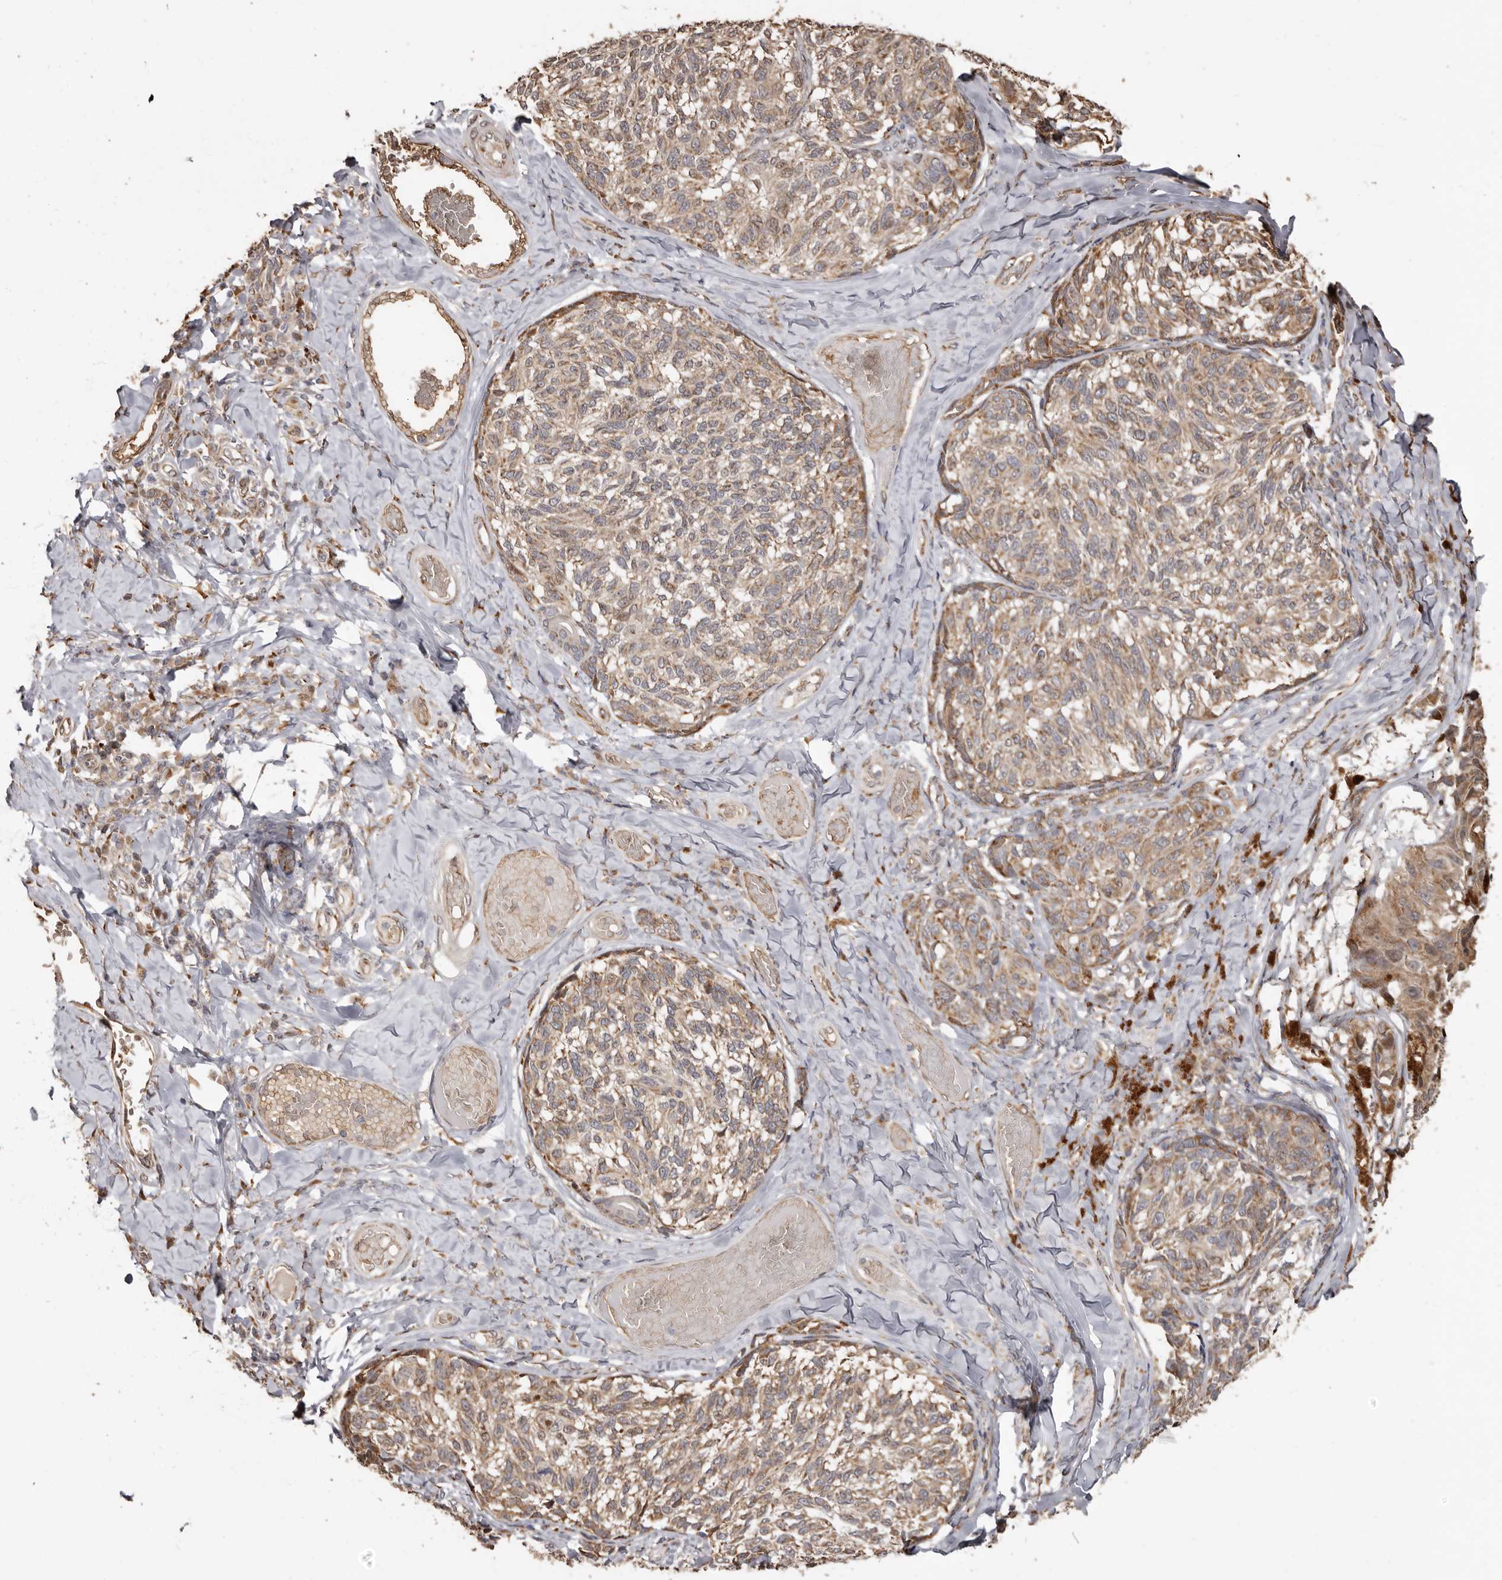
{"staining": {"intensity": "weak", "quantity": ">75%", "location": "cytoplasmic/membranous"}, "tissue": "melanoma", "cell_type": "Tumor cells", "image_type": "cancer", "snomed": [{"axis": "morphology", "description": "Malignant melanoma, NOS"}, {"axis": "topography", "description": "Skin"}], "caption": "Melanoma tissue exhibits weak cytoplasmic/membranous expression in approximately >75% of tumor cells The staining was performed using DAB, with brown indicating positive protein expression. Nuclei are stained blue with hematoxylin.", "gene": "ENTREP1", "patient": {"sex": "female", "age": 73}}